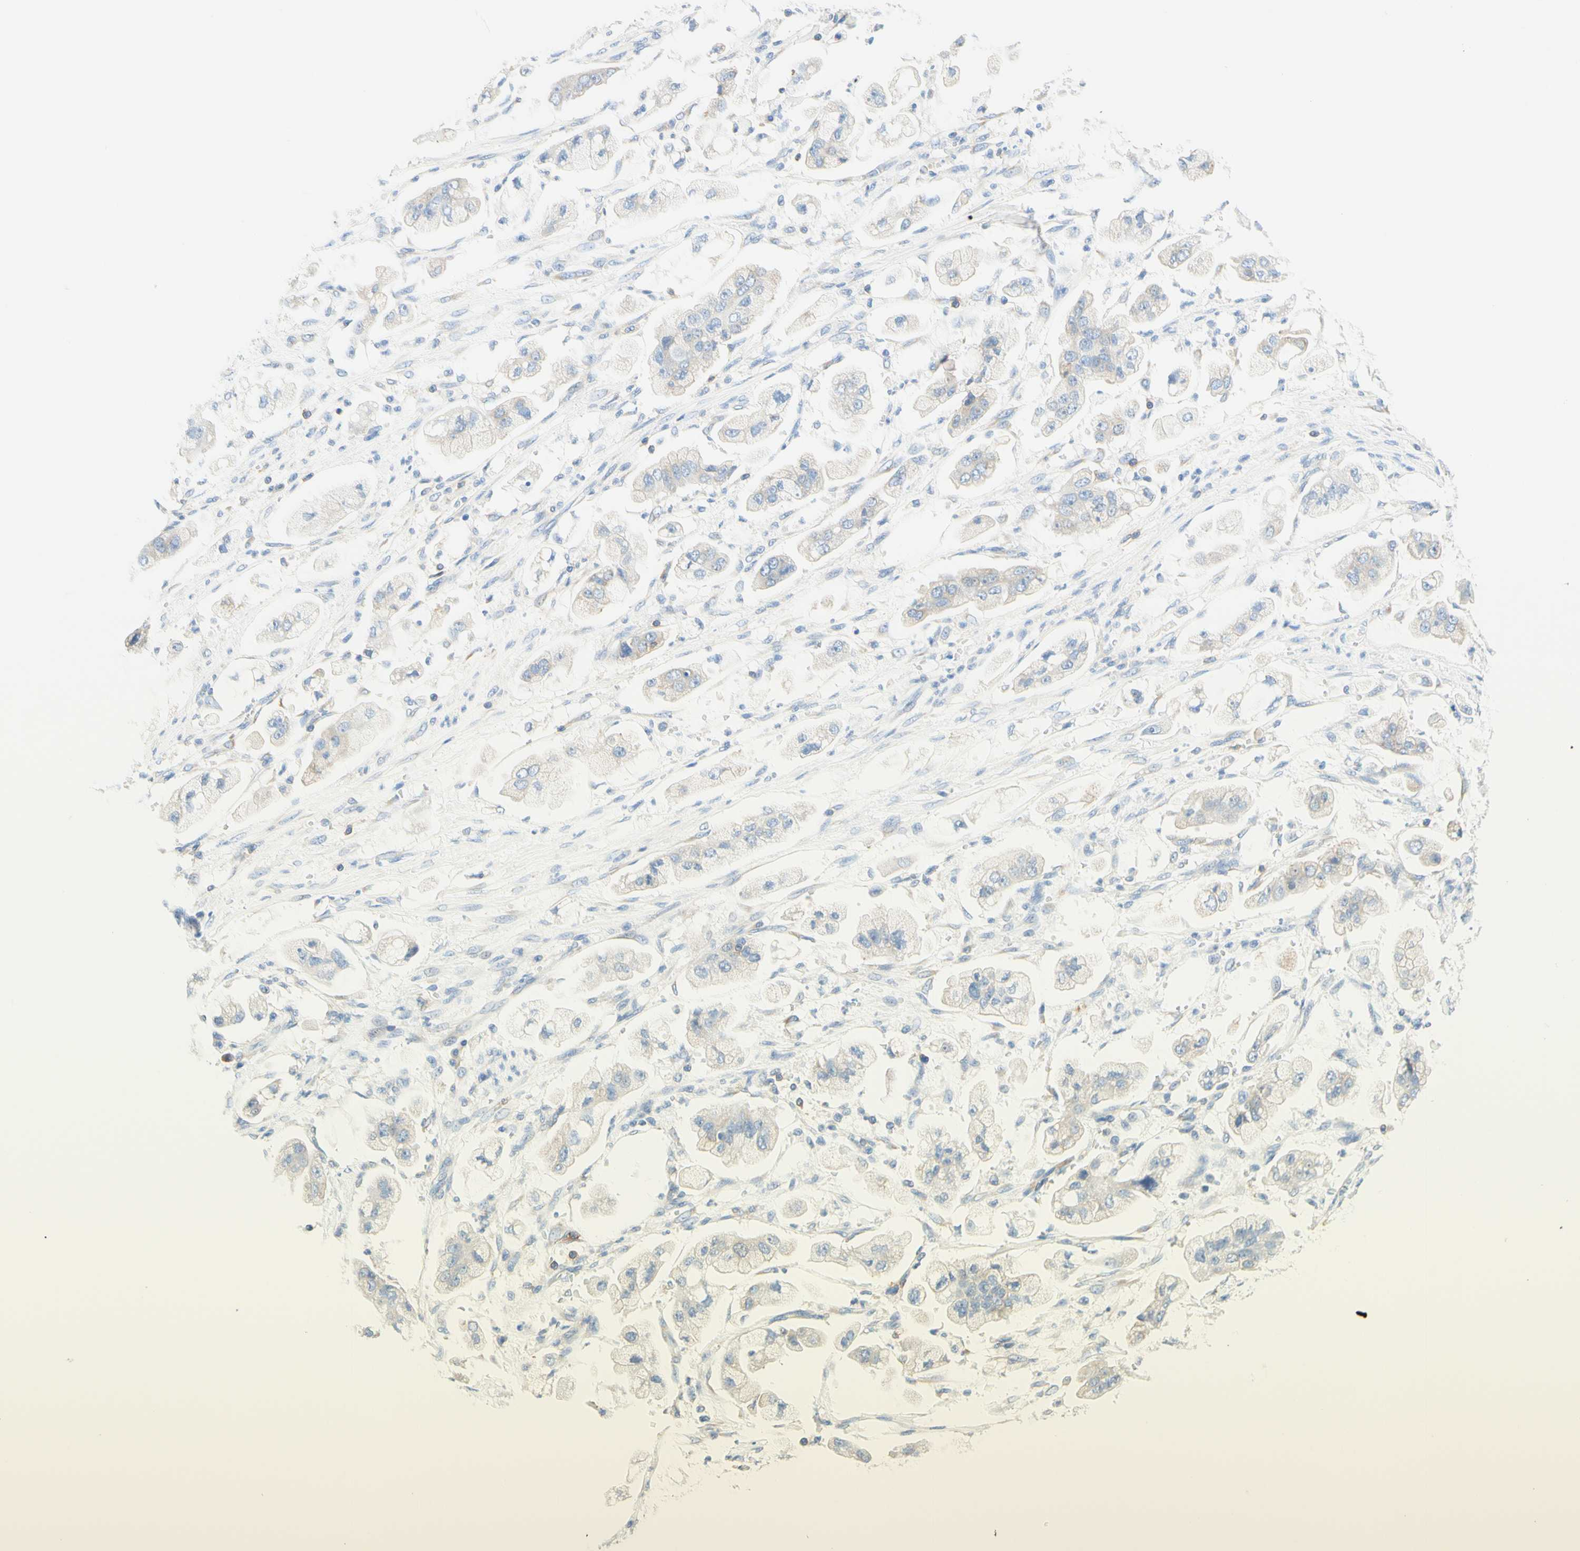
{"staining": {"intensity": "weak", "quantity": "25%-75%", "location": "cytoplasmic/membranous"}, "tissue": "stomach cancer", "cell_type": "Tumor cells", "image_type": "cancer", "snomed": [{"axis": "morphology", "description": "Adenocarcinoma, NOS"}, {"axis": "topography", "description": "Stomach"}], "caption": "Adenocarcinoma (stomach) stained with DAB (3,3'-diaminobenzidine) immunohistochemistry (IHC) shows low levels of weak cytoplasmic/membranous positivity in about 25%-75% of tumor cells.", "gene": "LAT", "patient": {"sex": "male", "age": 62}}